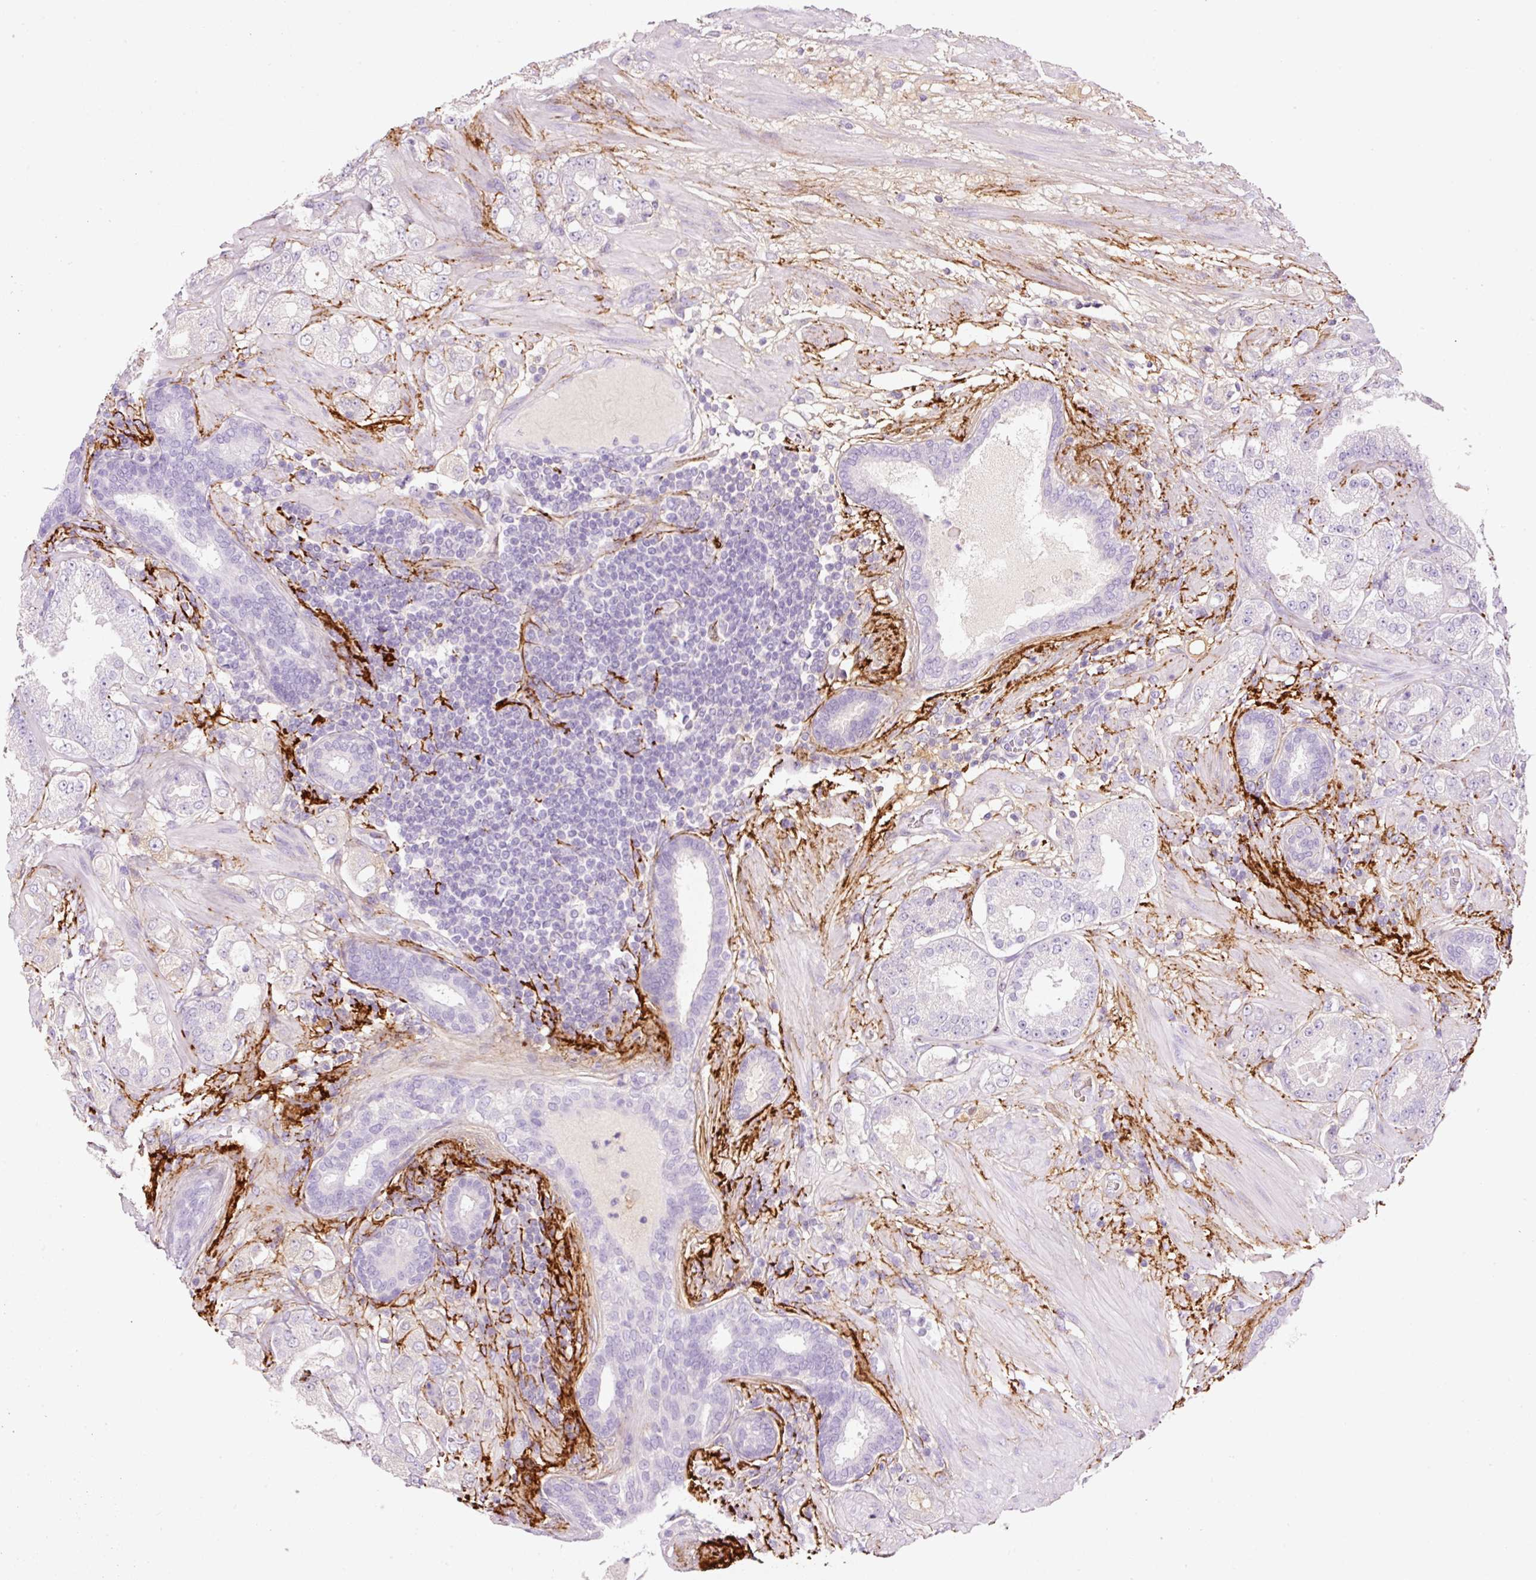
{"staining": {"intensity": "negative", "quantity": "none", "location": "none"}, "tissue": "prostate cancer", "cell_type": "Tumor cells", "image_type": "cancer", "snomed": [{"axis": "morphology", "description": "Adenocarcinoma, High grade"}, {"axis": "topography", "description": "Prostate"}], "caption": "Tumor cells are negative for brown protein staining in prostate cancer (high-grade adenocarcinoma).", "gene": "MFAP4", "patient": {"sex": "male", "age": 68}}